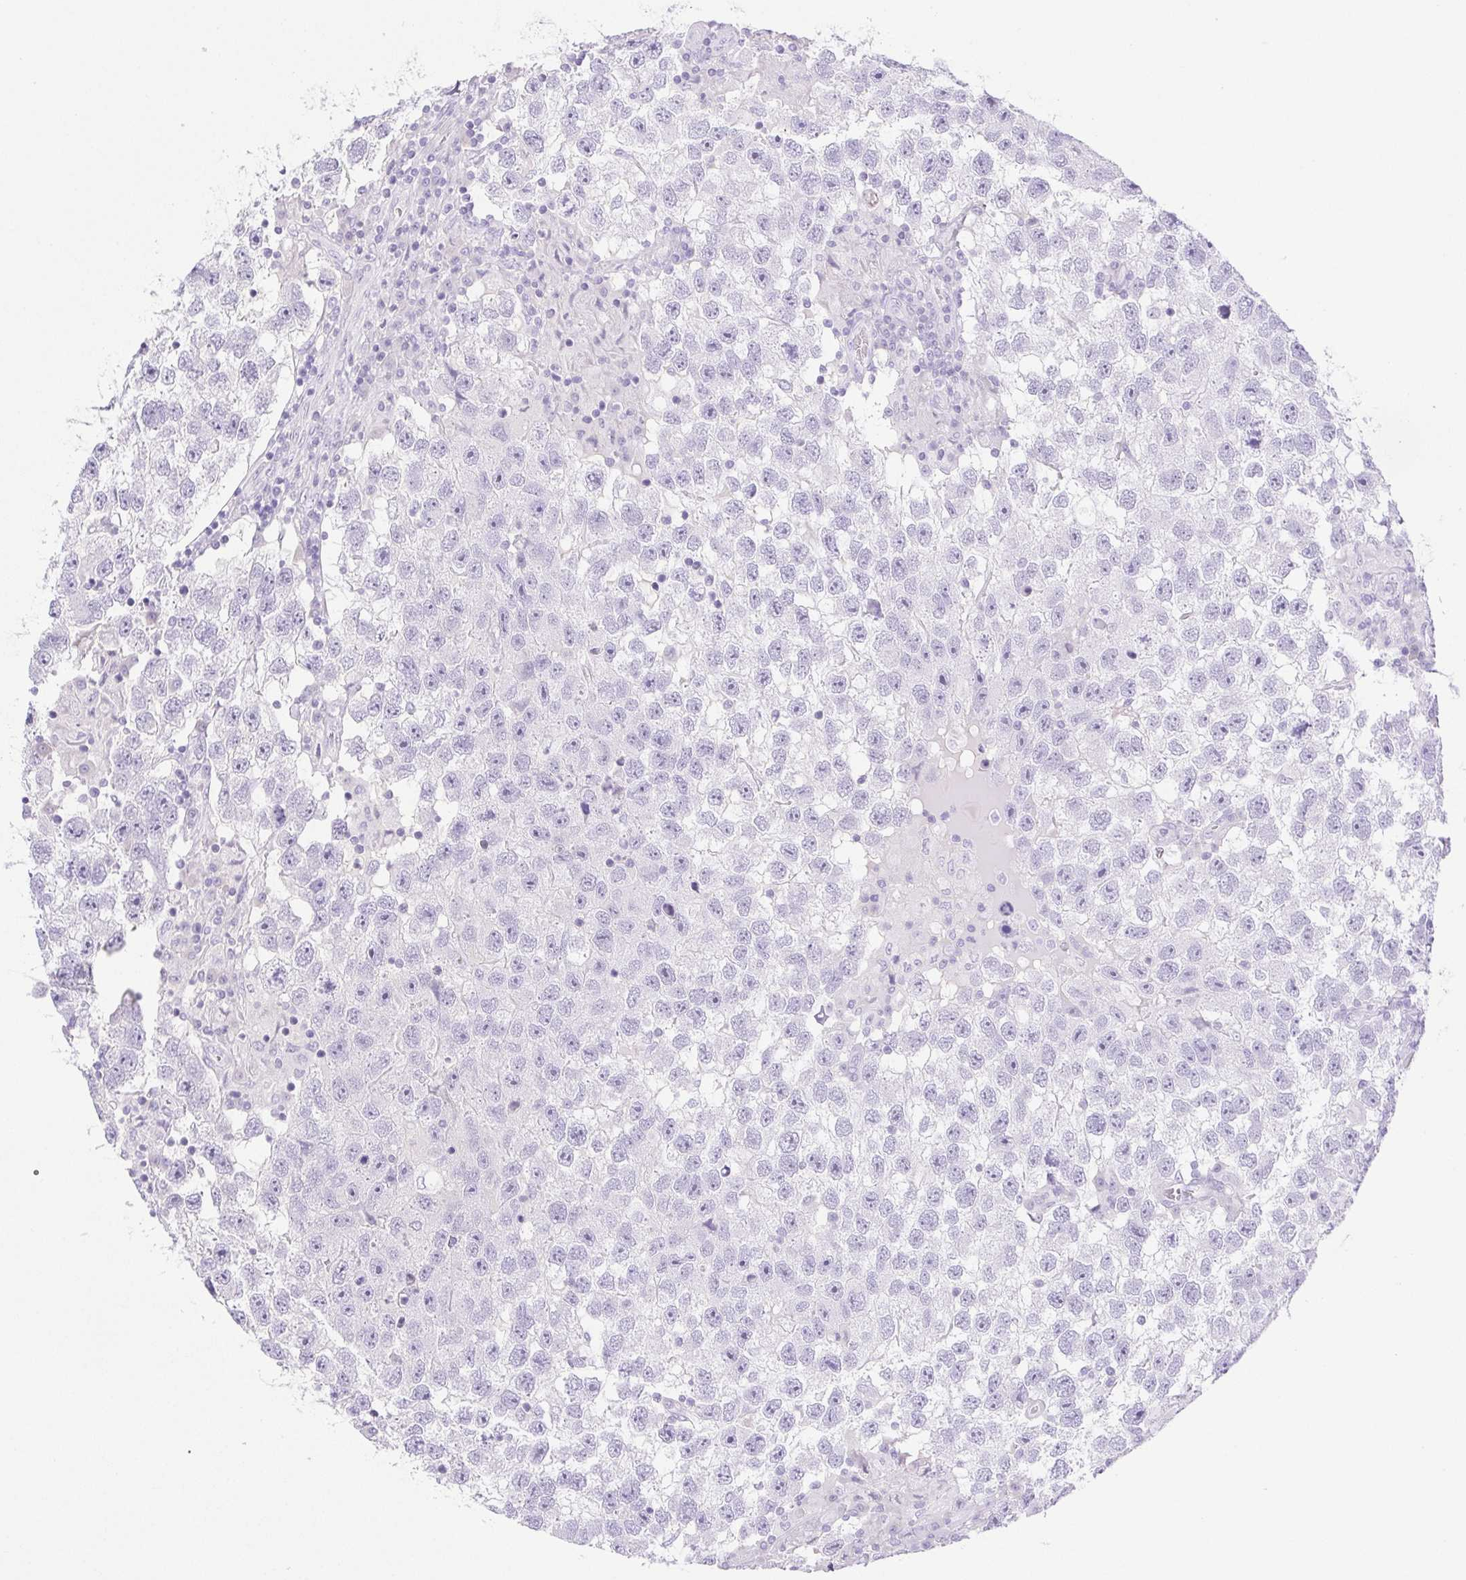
{"staining": {"intensity": "negative", "quantity": "none", "location": "none"}, "tissue": "testis cancer", "cell_type": "Tumor cells", "image_type": "cancer", "snomed": [{"axis": "morphology", "description": "Seminoma, NOS"}, {"axis": "topography", "description": "Testis"}], "caption": "IHC of testis seminoma reveals no positivity in tumor cells.", "gene": "PAPPA2", "patient": {"sex": "male", "age": 26}}